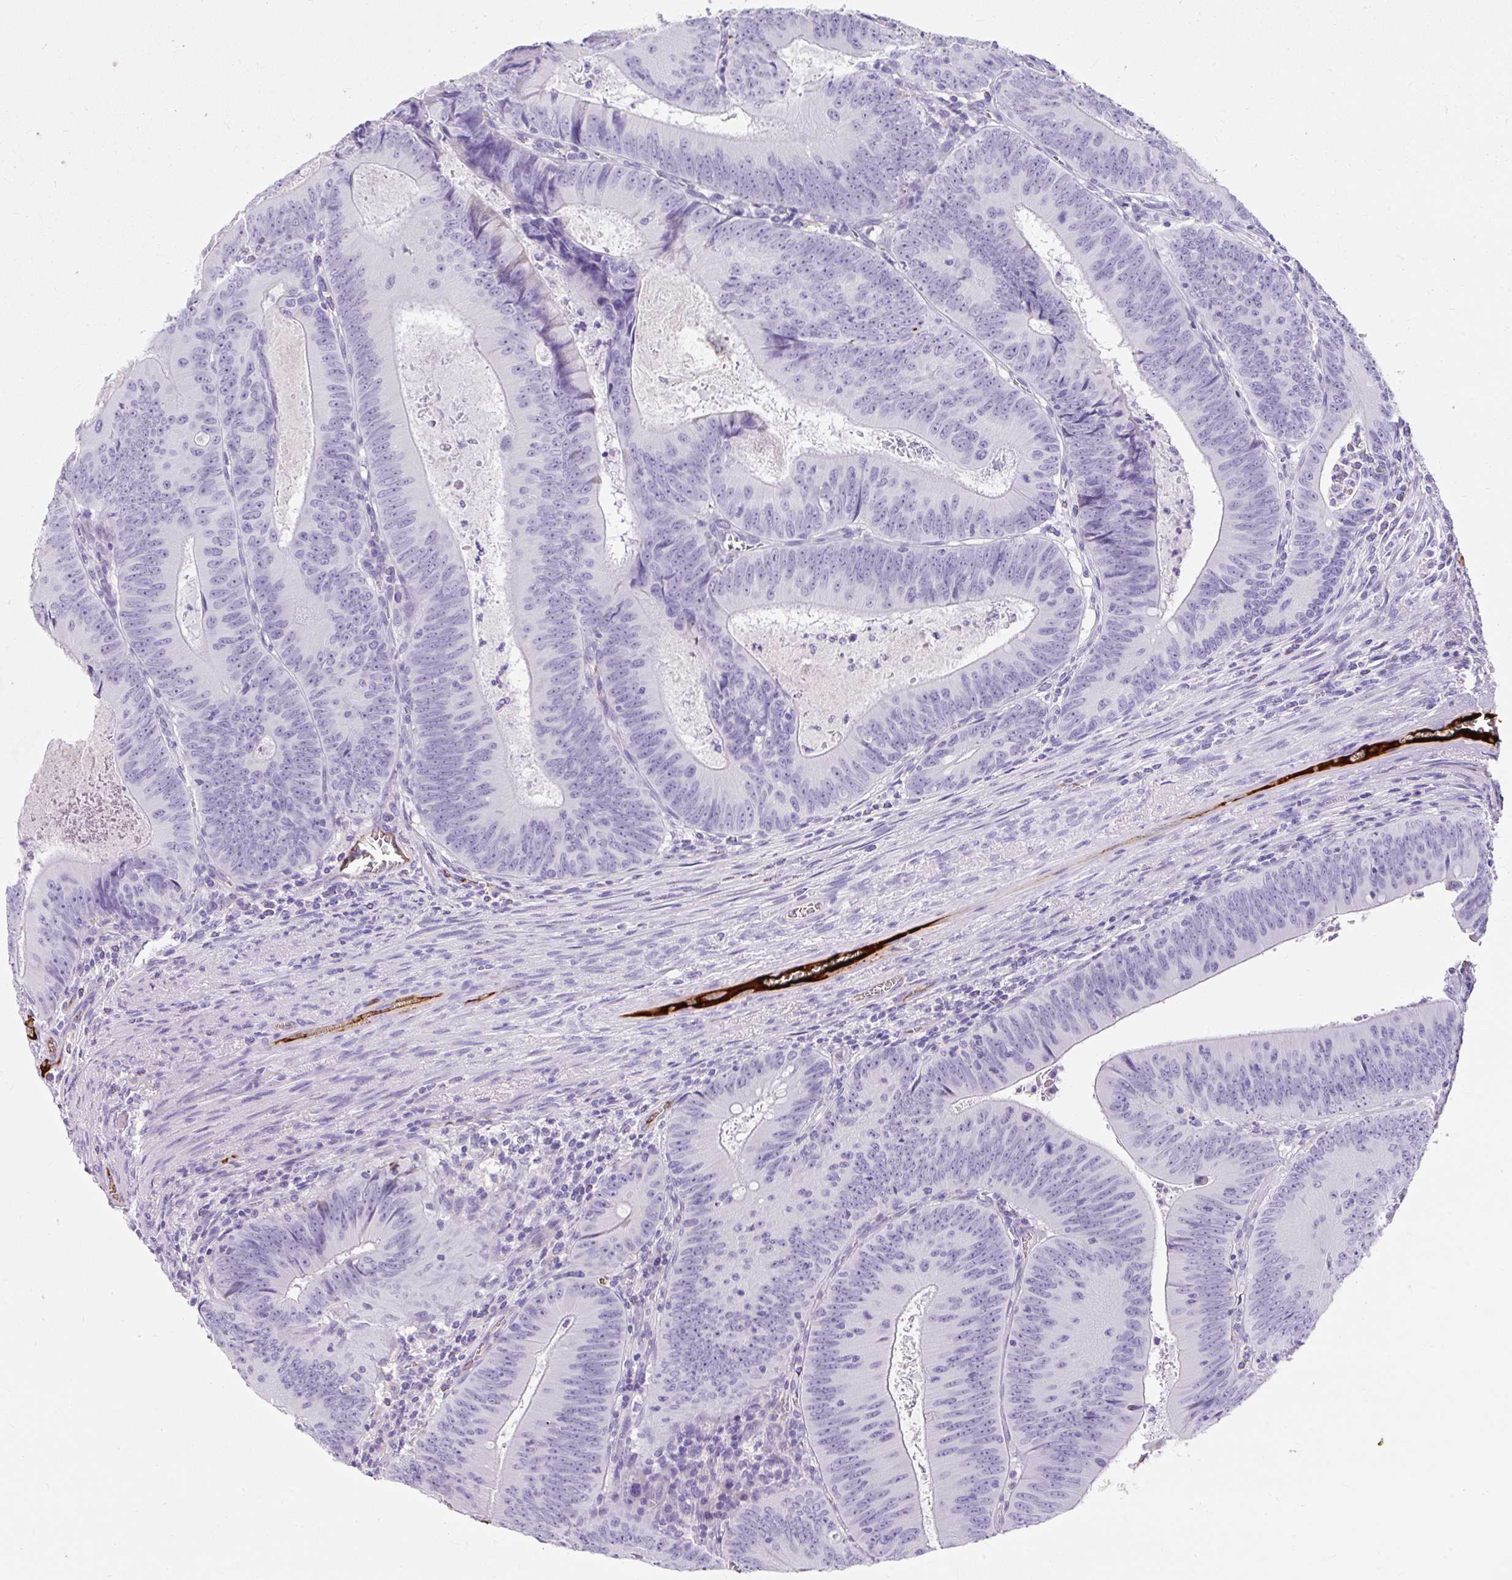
{"staining": {"intensity": "negative", "quantity": "none", "location": "none"}, "tissue": "colorectal cancer", "cell_type": "Tumor cells", "image_type": "cancer", "snomed": [{"axis": "morphology", "description": "Adenocarcinoma, NOS"}, {"axis": "topography", "description": "Rectum"}], "caption": "Micrograph shows no significant protein positivity in tumor cells of adenocarcinoma (colorectal).", "gene": "APOC4-APOC2", "patient": {"sex": "female", "age": 72}}